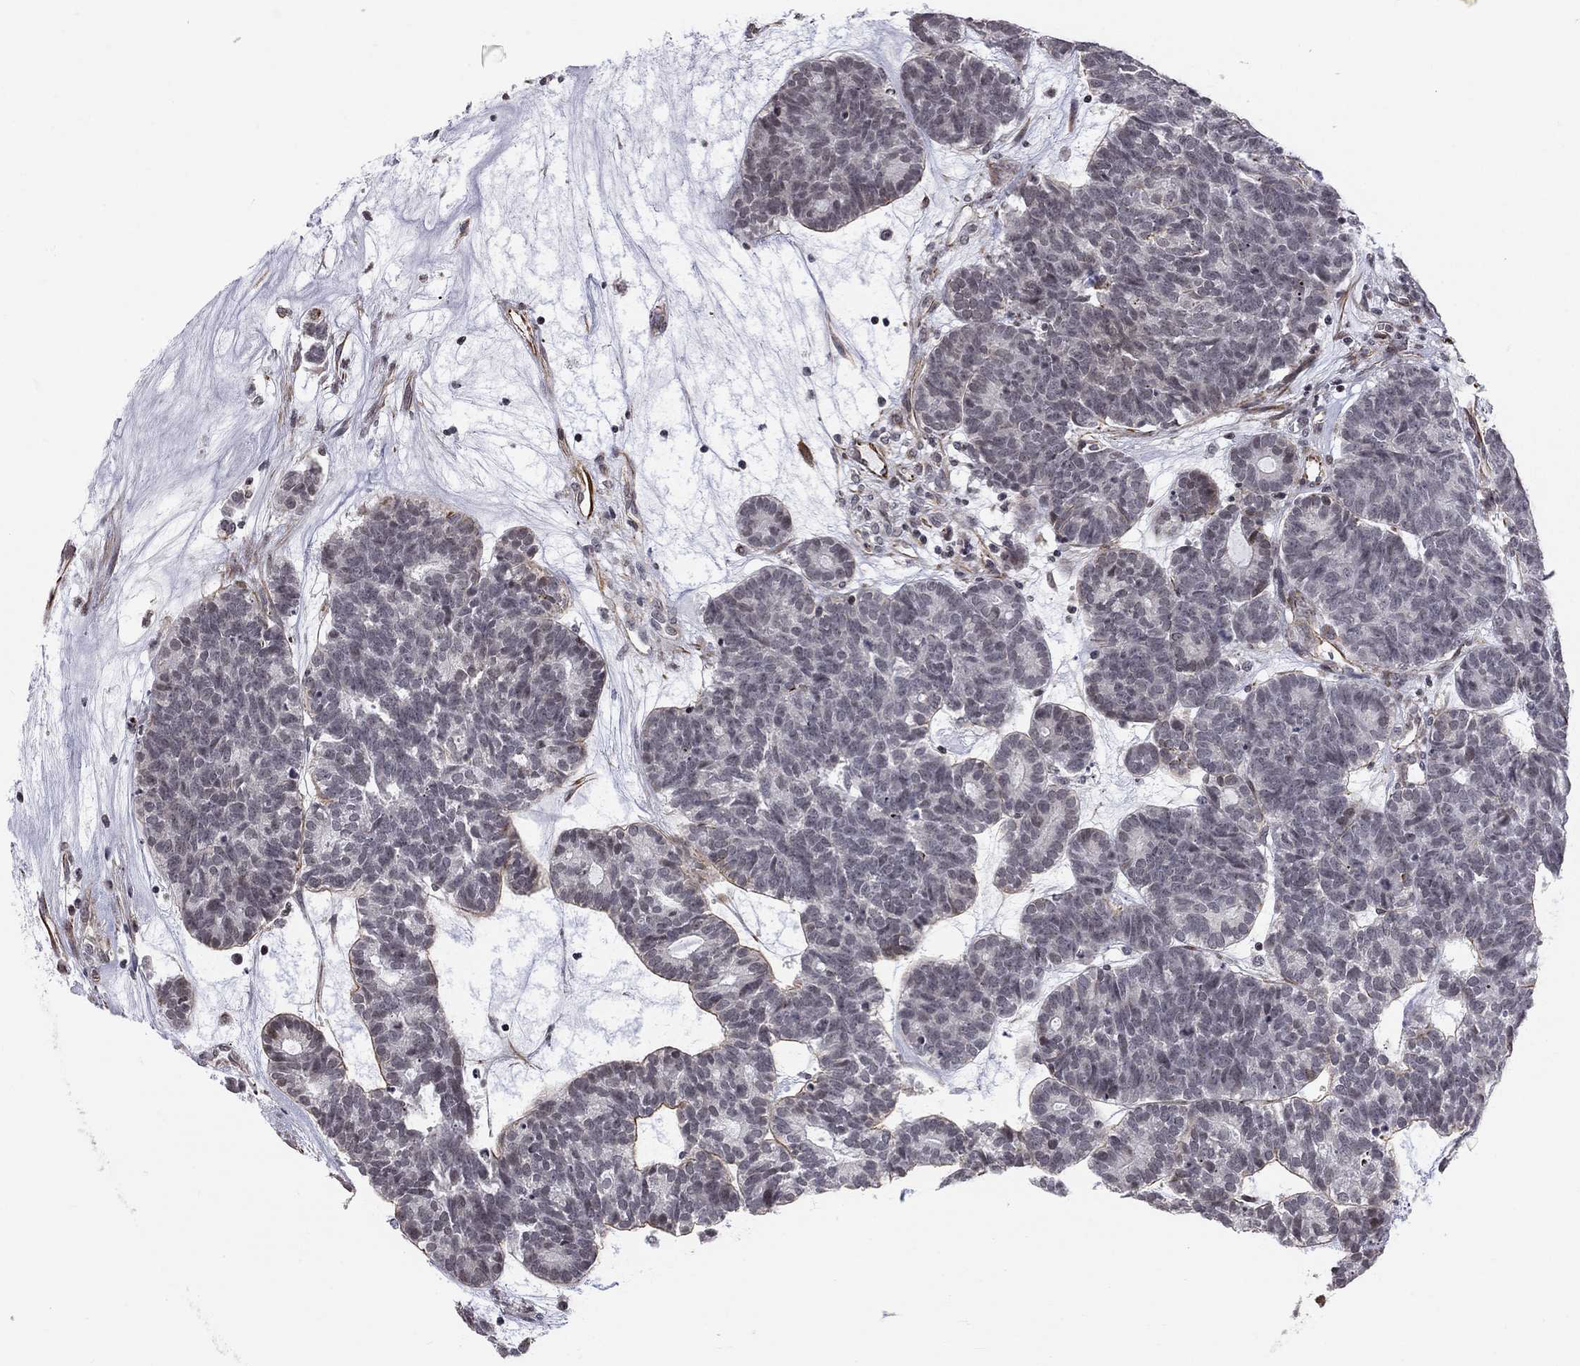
{"staining": {"intensity": "weak", "quantity": "<25%", "location": "cytoplasmic/membranous"}, "tissue": "head and neck cancer", "cell_type": "Tumor cells", "image_type": "cancer", "snomed": [{"axis": "morphology", "description": "Adenocarcinoma, NOS"}, {"axis": "topography", "description": "Head-Neck"}], "caption": "The IHC histopathology image has no significant positivity in tumor cells of head and neck cancer (adenocarcinoma) tissue. (Brightfield microscopy of DAB (3,3'-diaminobenzidine) immunohistochemistry (IHC) at high magnification).", "gene": "MTNR1B", "patient": {"sex": "female", "age": 81}}